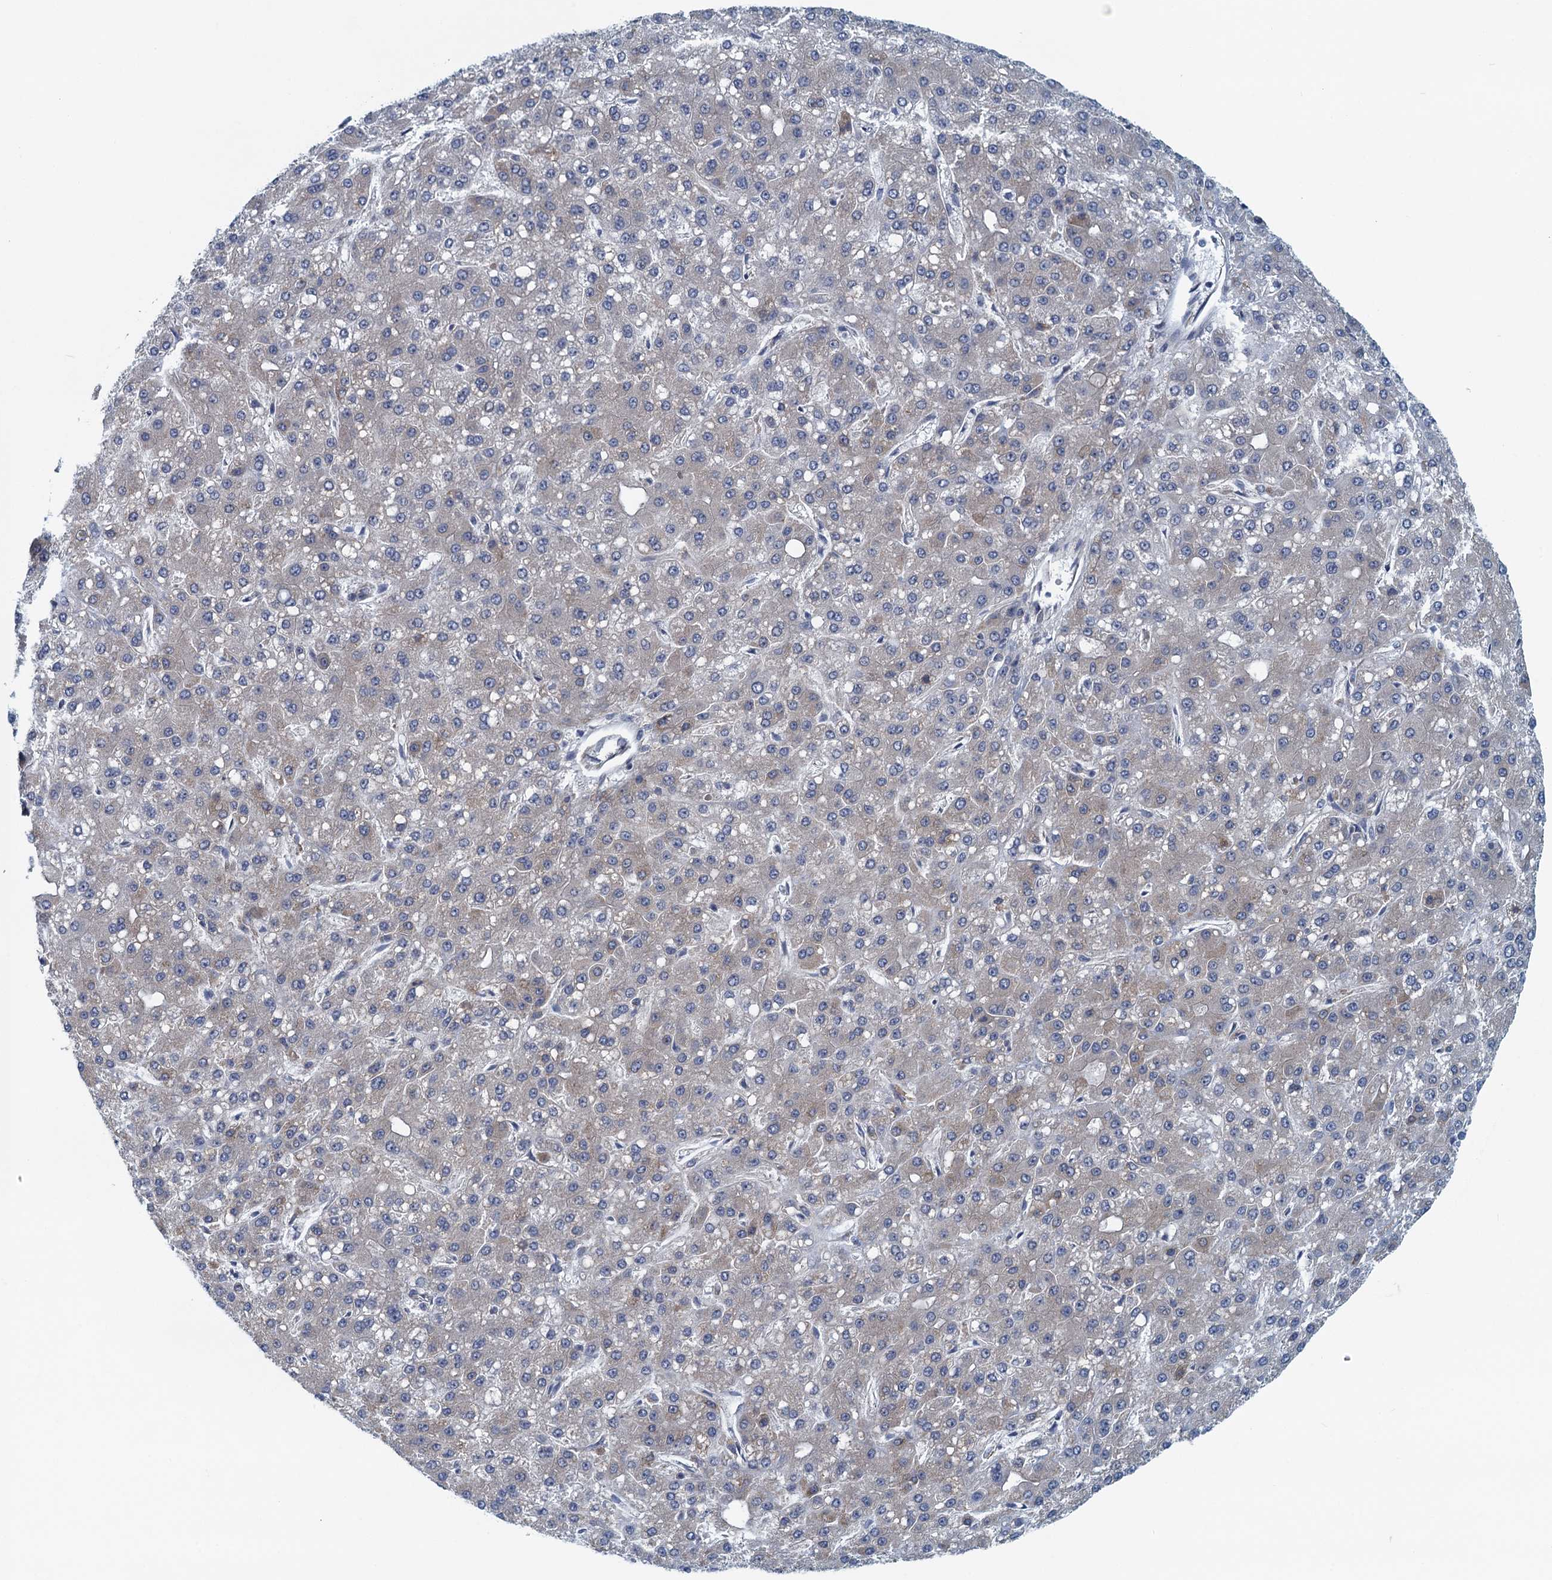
{"staining": {"intensity": "weak", "quantity": "<25%", "location": "cytoplasmic/membranous"}, "tissue": "liver cancer", "cell_type": "Tumor cells", "image_type": "cancer", "snomed": [{"axis": "morphology", "description": "Carcinoma, Hepatocellular, NOS"}, {"axis": "topography", "description": "Liver"}], "caption": "DAB immunohistochemical staining of human liver cancer (hepatocellular carcinoma) reveals no significant staining in tumor cells. The staining is performed using DAB (3,3'-diaminobenzidine) brown chromogen with nuclei counter-stained in using hematoxylin.", "gene": "MYDGF", "patient": {"sex": "male", "age": 67}}